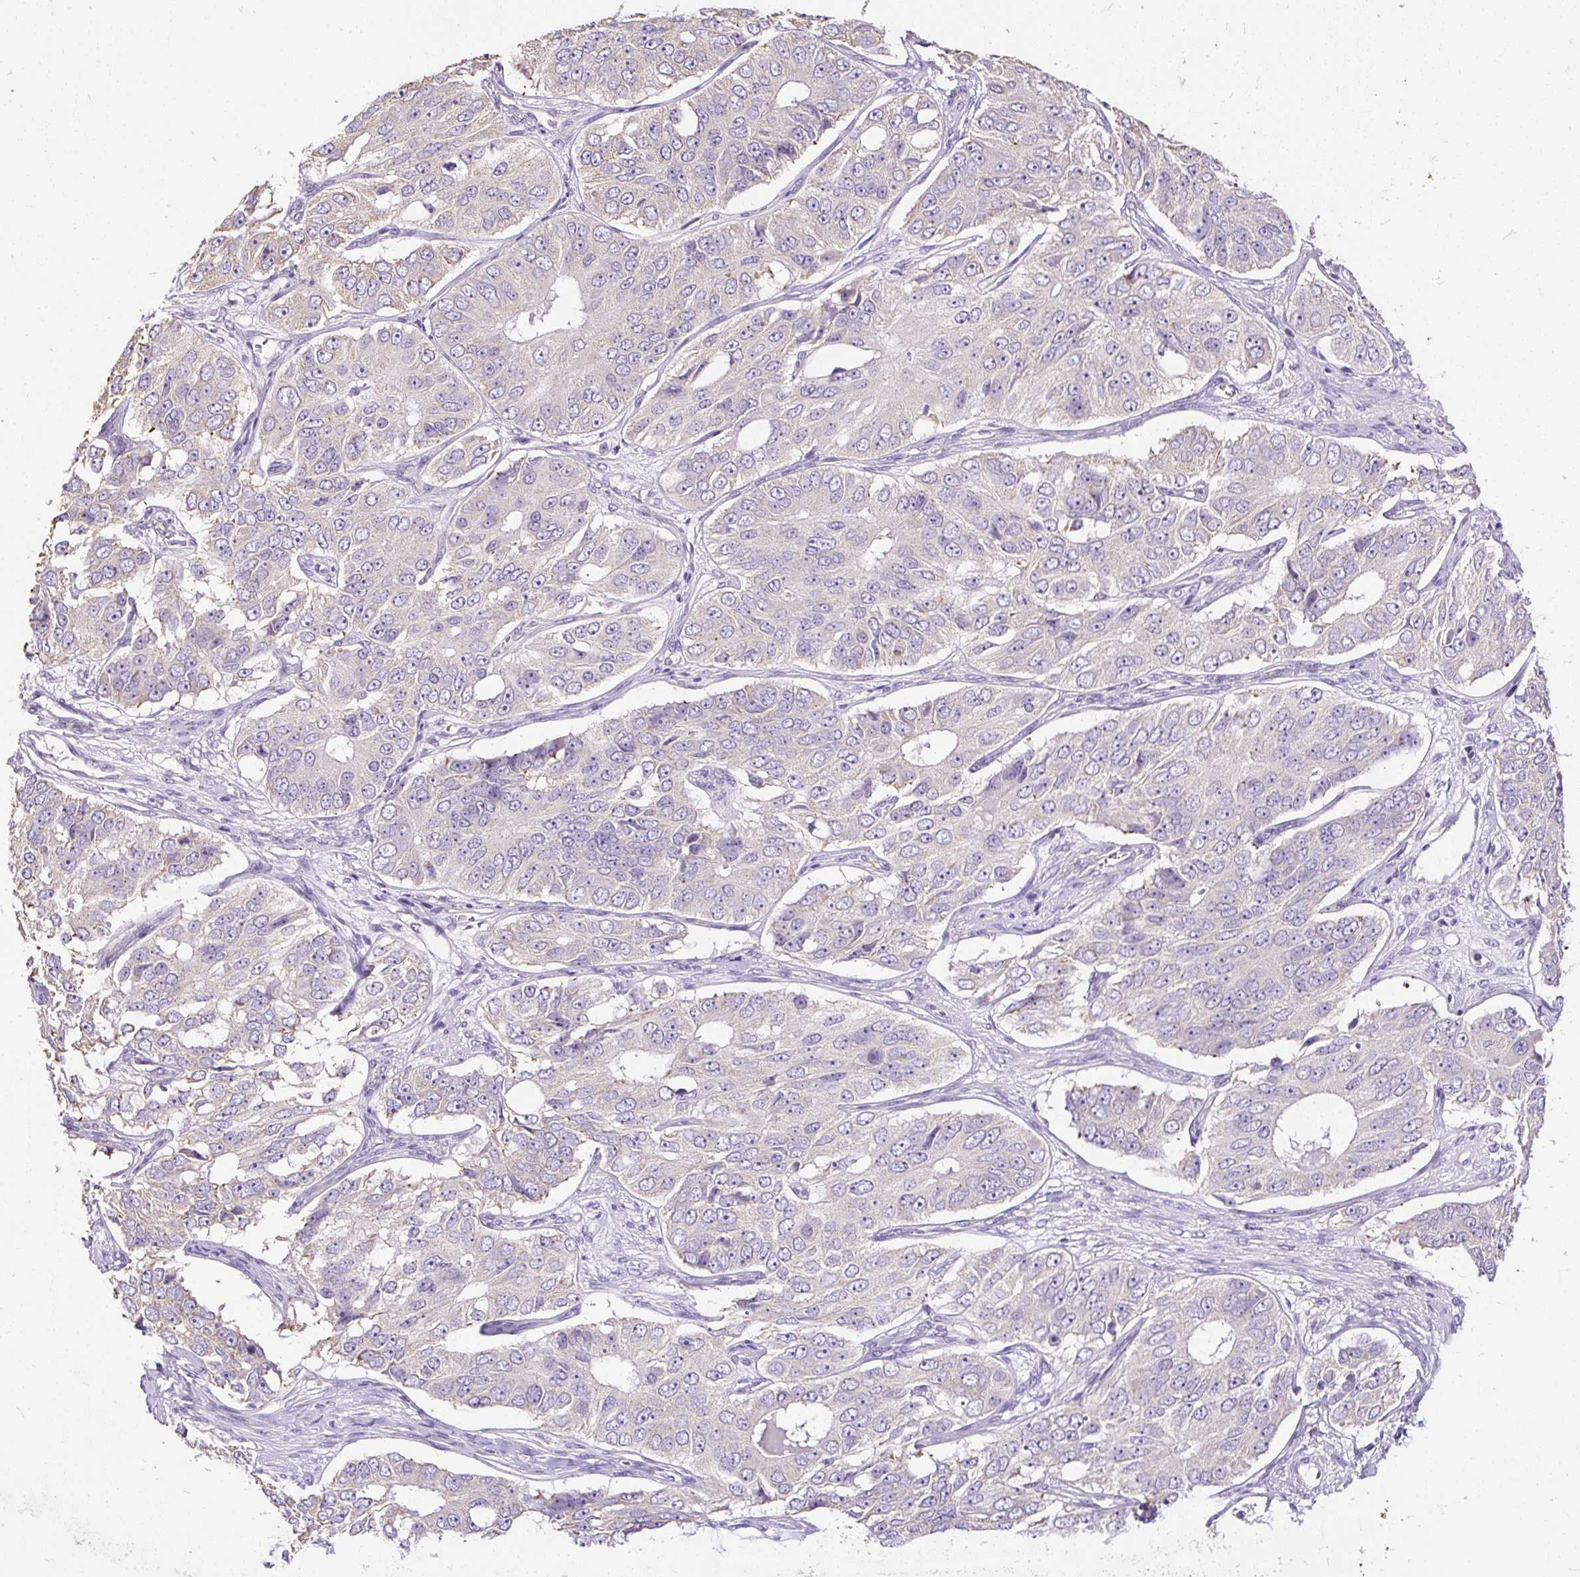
{"staining": {"intensity": "weak", "quantity": "<25%", "location": "cytoplasmic/membranous"}, "tissue": "ovarian cancer", "cell_type": "Tumor cells", "image_type": "cancer", "snomed": [{"axis": "morphology", "description": "Carcinoma, endometroid"}, {"axis": "topography", "description": "Ovary"}], "caption": "Tumor cells are negative for protein expression in human ovarian cancer.", "gene": "GBX1", "patient": {"sex": "female", "age": 51}}